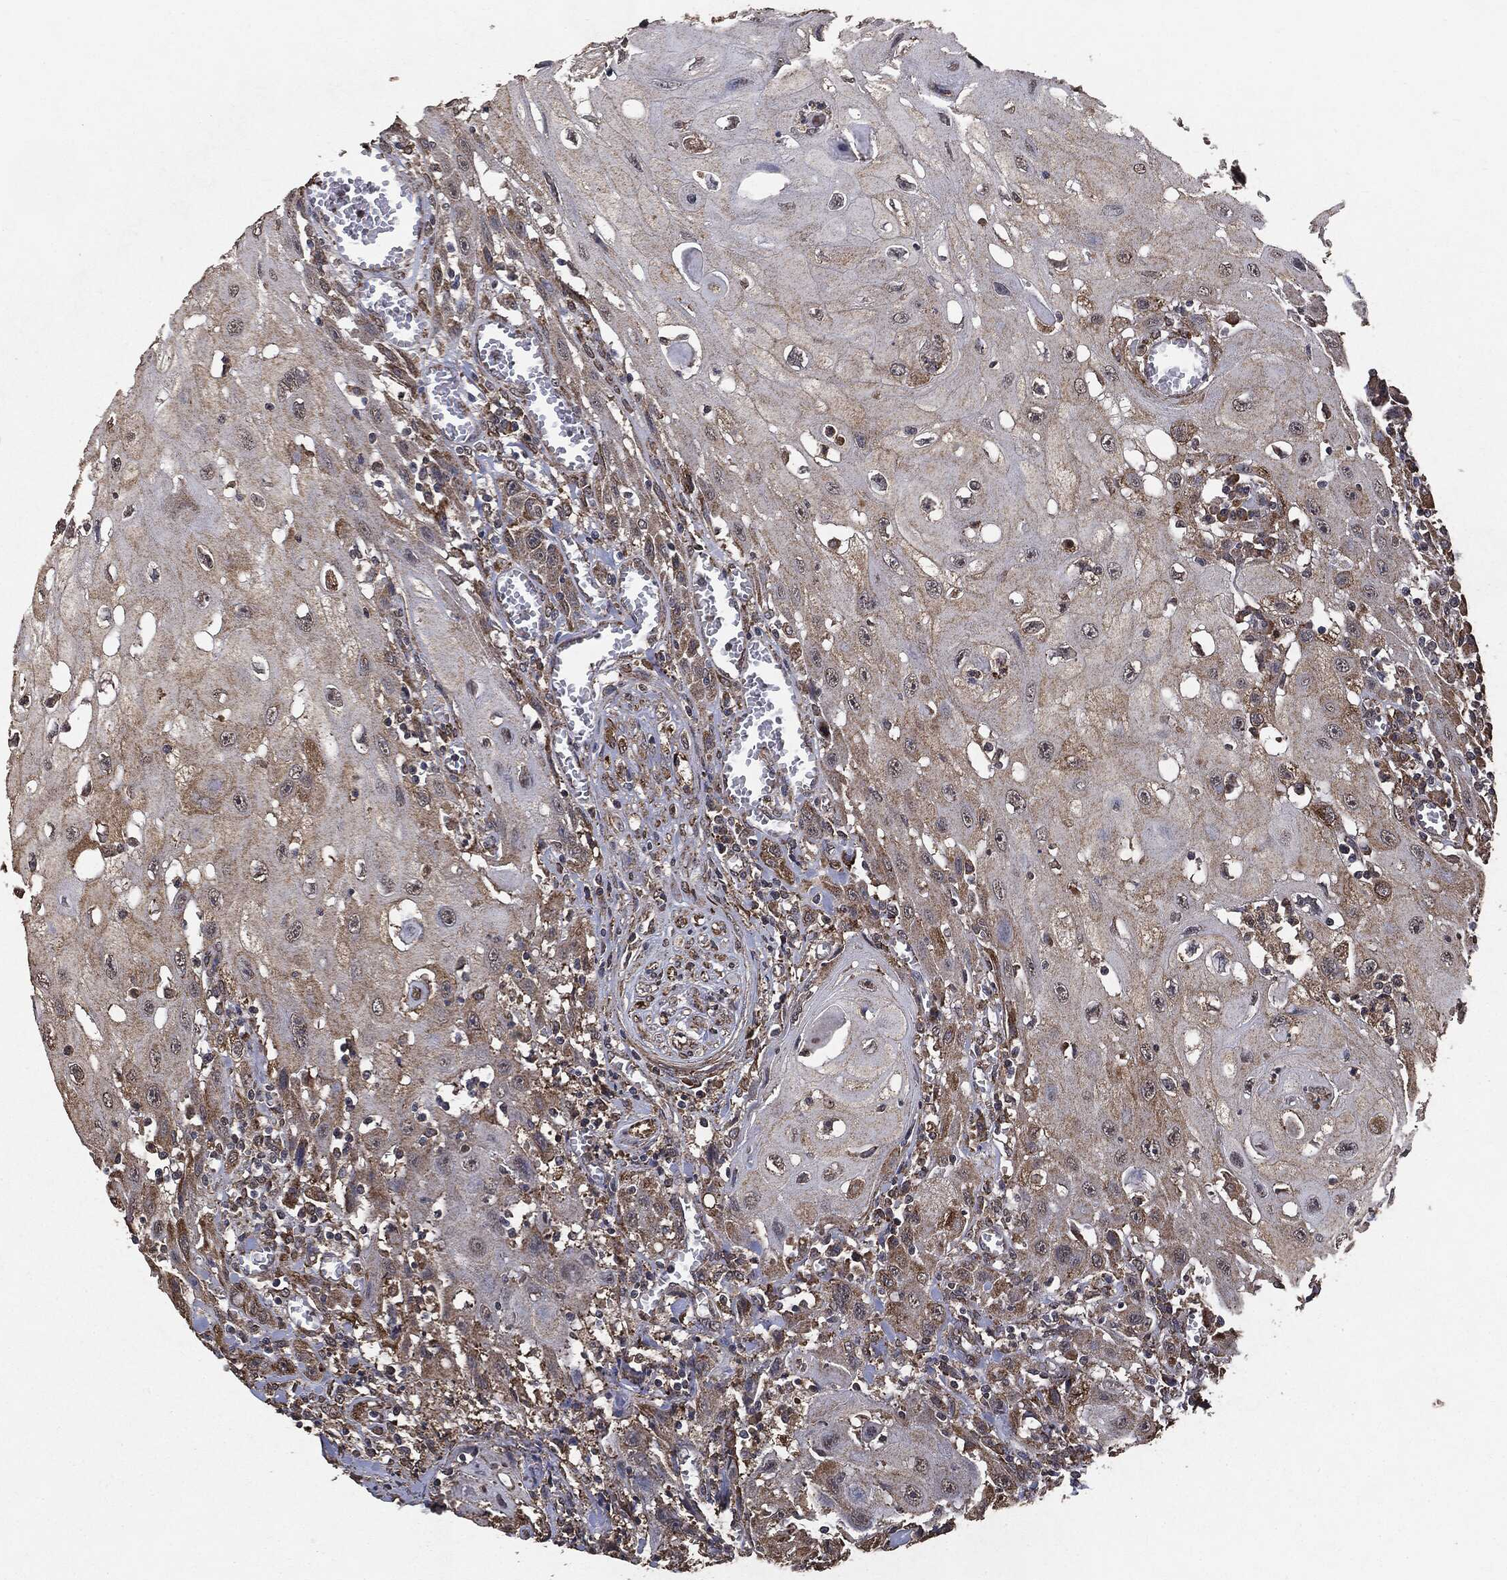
{"staining": {"intensity": "weak", "quantity": "25%-75%", "location": "cytoplasmic/membranous"}, "tissue": "head and neck cancer", "cell_type": "Tumor cells", "image_type": "cancer", "snomed": [{"axis": "morphology", "description": "Normal tissue, NOS"}, {"axis": "morphology", "description": "Squamous cell carcinoma, NOS"}, {"axis": "topography", "description": "Oral tissue"}, {"axis": "topography", "description": "Head-Neck"}], "caption": "Immunohistochemical staining of head and neck cancer (squamous cell carcinoma) reveals weak cytoplasmic/membranous protein staining in about 25%-75% of tumor cells.", "gene": "MTOR", "patient": {"sex": "male", "age": 71}}